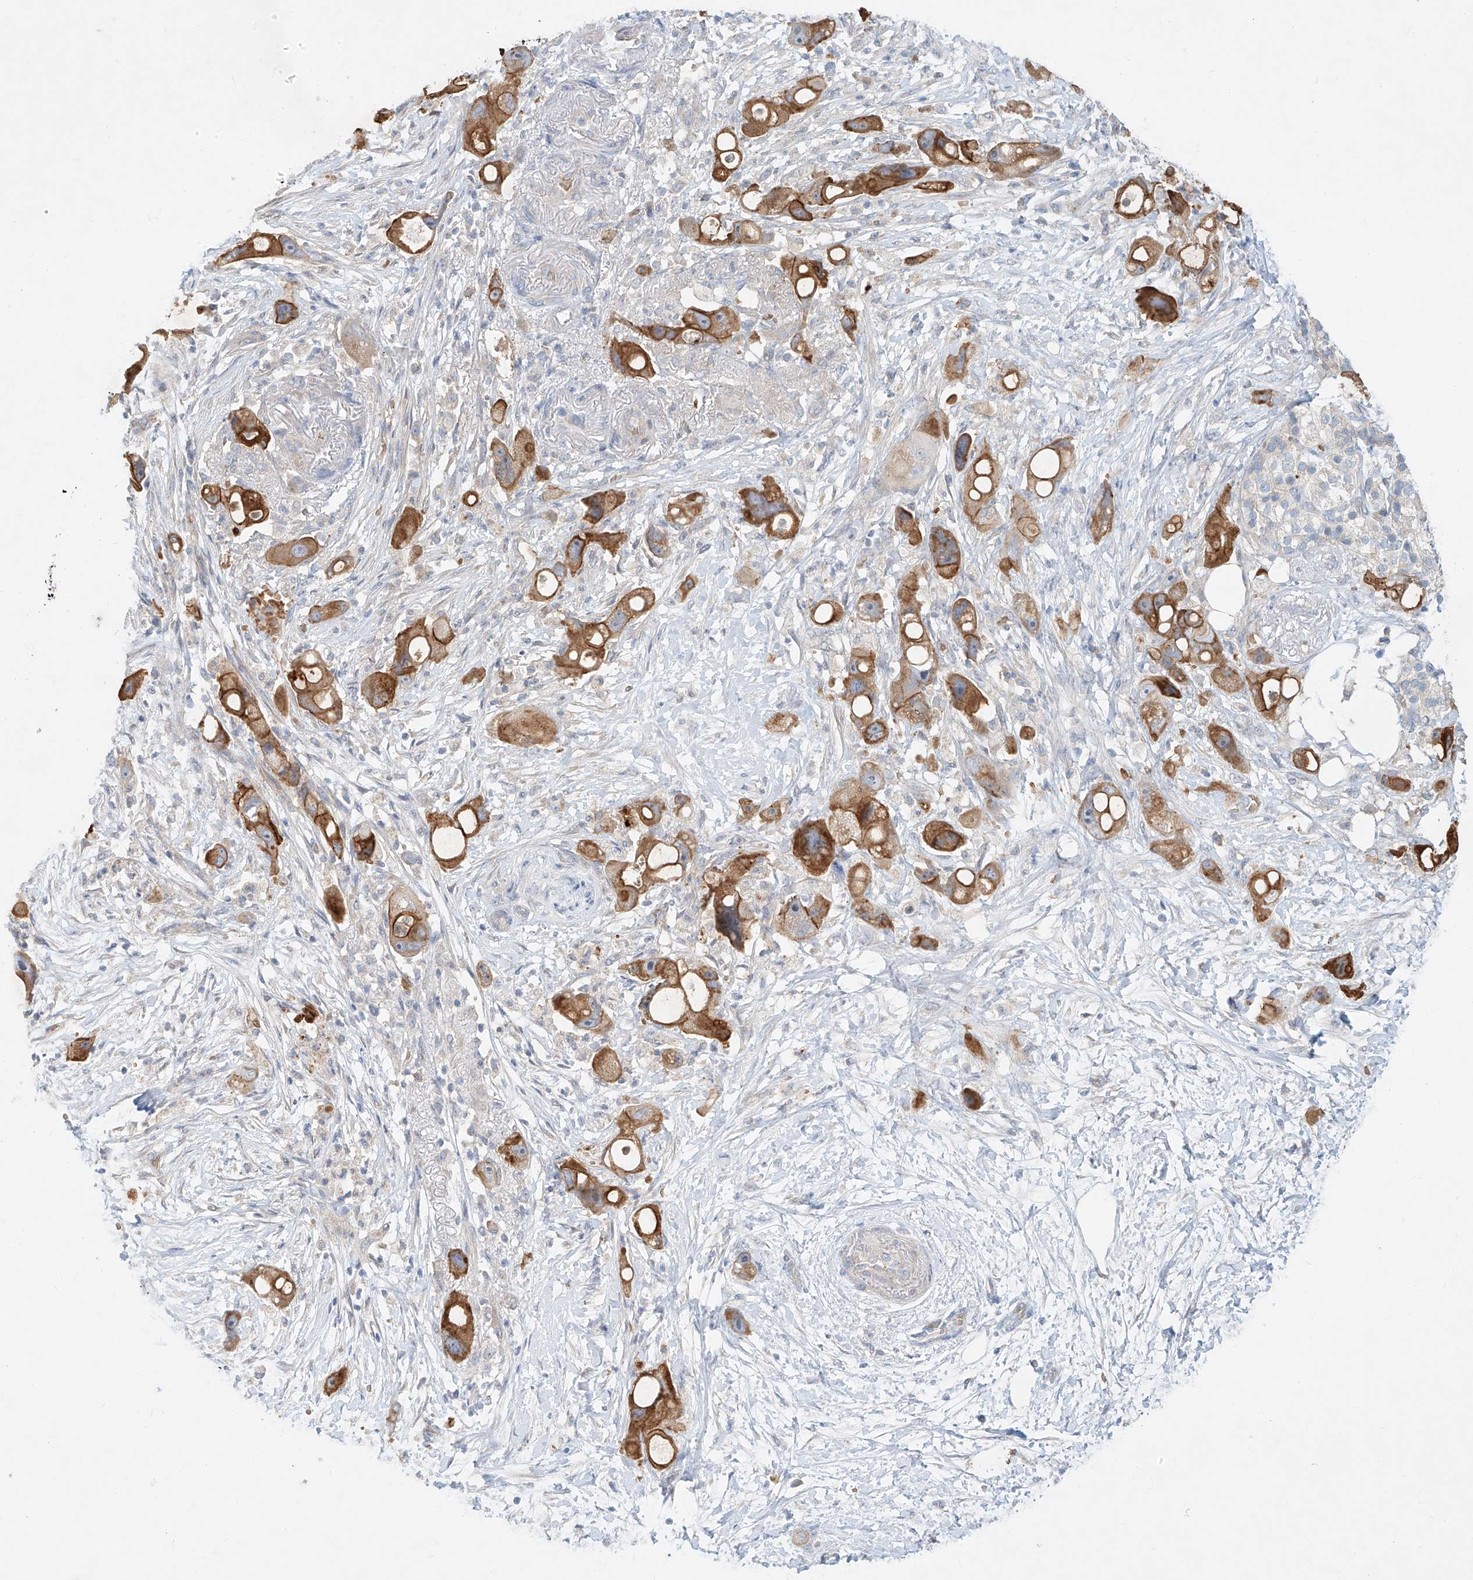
{"staining": {"intensity": "strong", "quantity": ">75%", "location": "cytoplasmic/membranous"}, "tissue": "pancreatic cancer", "cell_type": "Tumor cells", "image_type": "cancer", "snomed": [{"axis": "morphology", "description": "Normal tissue, NOS"}, {"axis": "morphology", "description": "Adenocarcinoma, NOS"}, {"axis": "topography", "description": "Pancreas"}], "caption": "A brown stain highlights strong cytoplasmic/membranous expression of a protein in pancreatic adenocarcinoma tumor cells.", "gene": "SYTL3", "patient": {"sex": "female", "age": 68}}